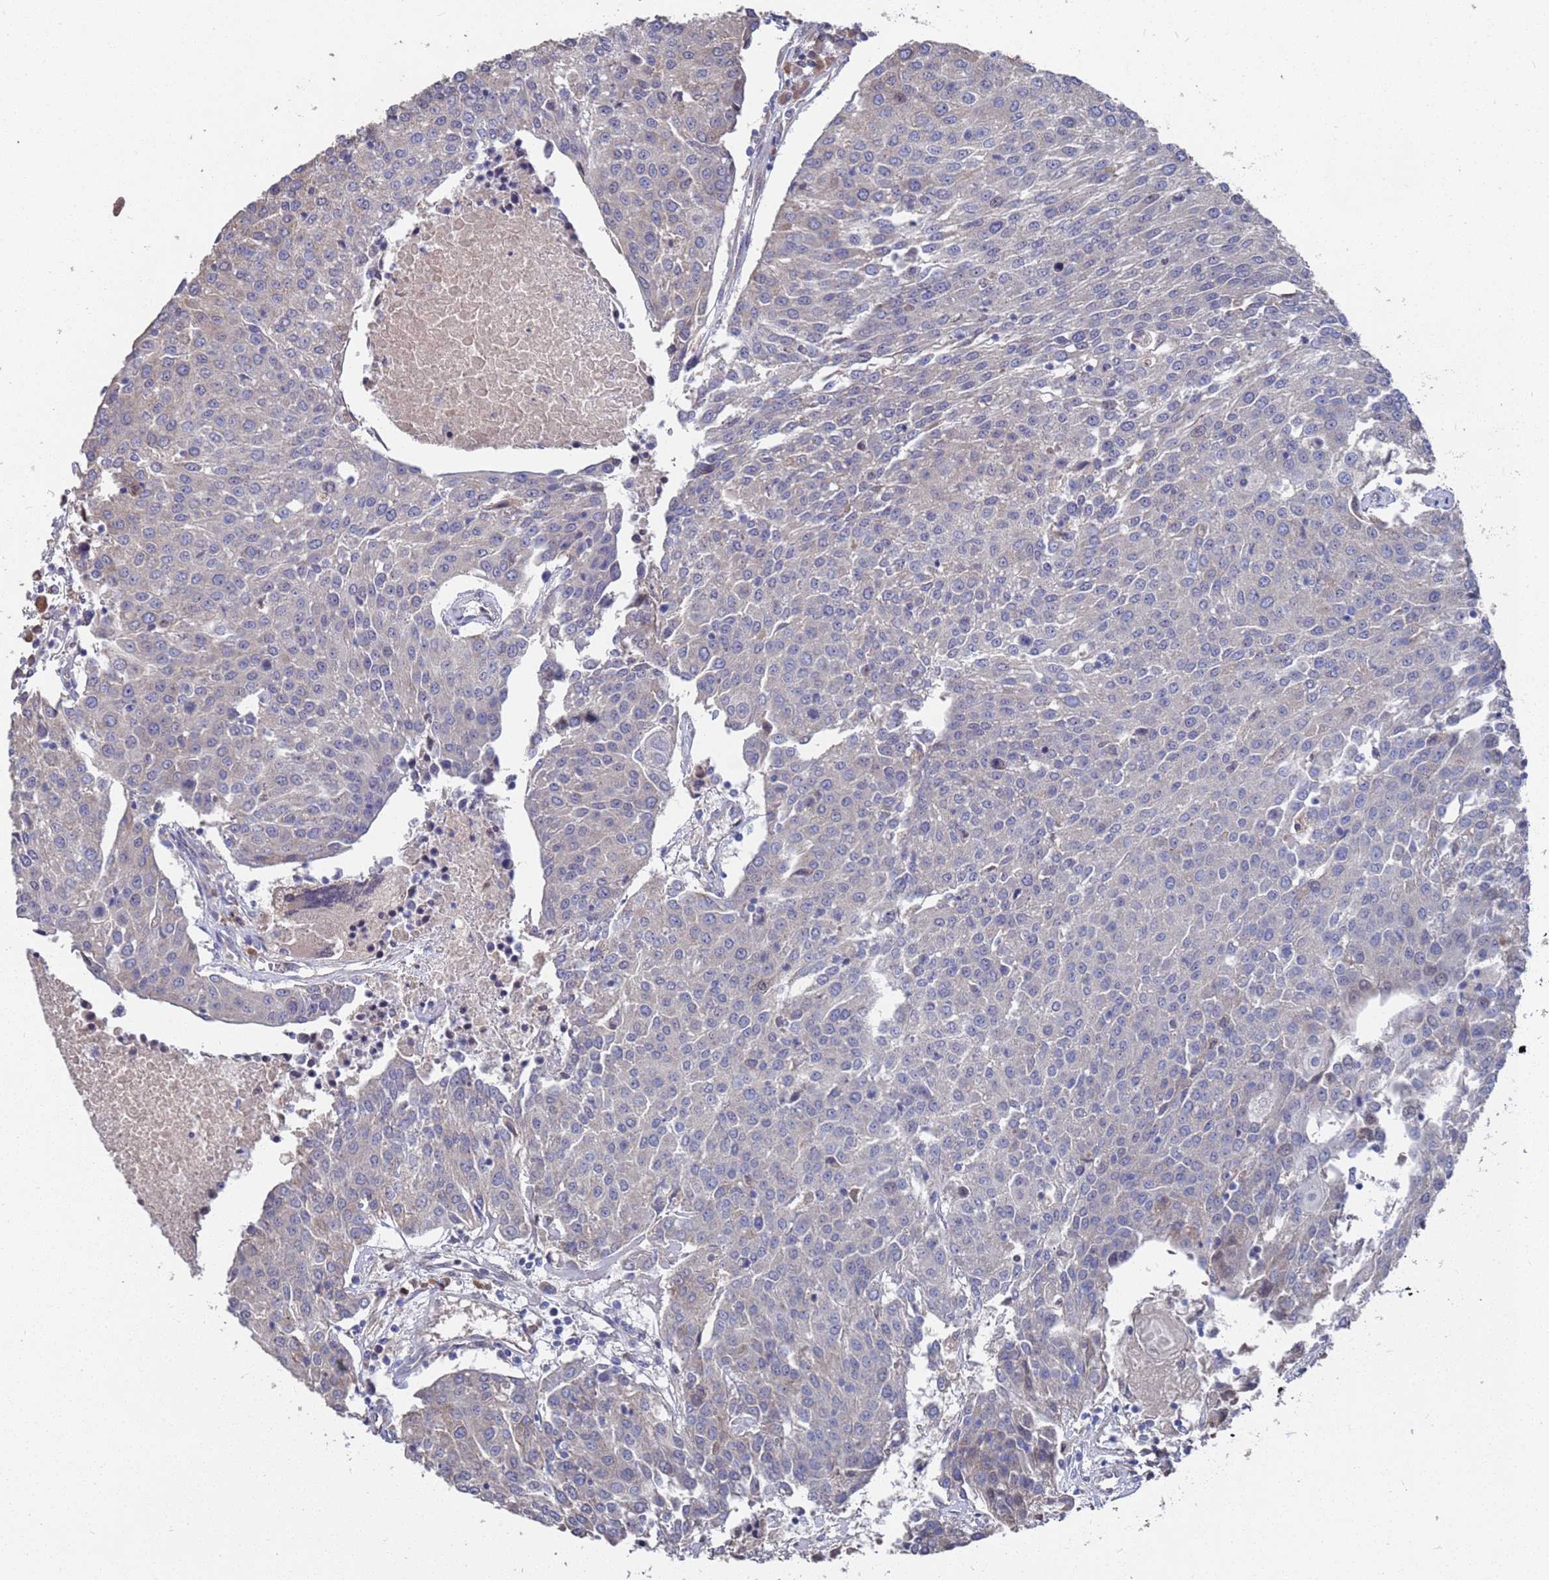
{"staining": {"intensity": "negative", "quantity": "none", "location": "none"}, "tissue": "urothelial cancer", "cell_type": "Tumor cells", "image_type": "cancer", "snomed": [{"axis": "morphology", "description": "Urothelial carcinoma, High grade"}, {"axis": "topography", "description": "Urinary bladder"}], "caption": "Urothelial carcinoma (high-grade) was stained to show a protein in brown. There is no significant positivity in tumor cells.", "gene": "CFAP119", "patient": {"sex": "female", "age": 85}}